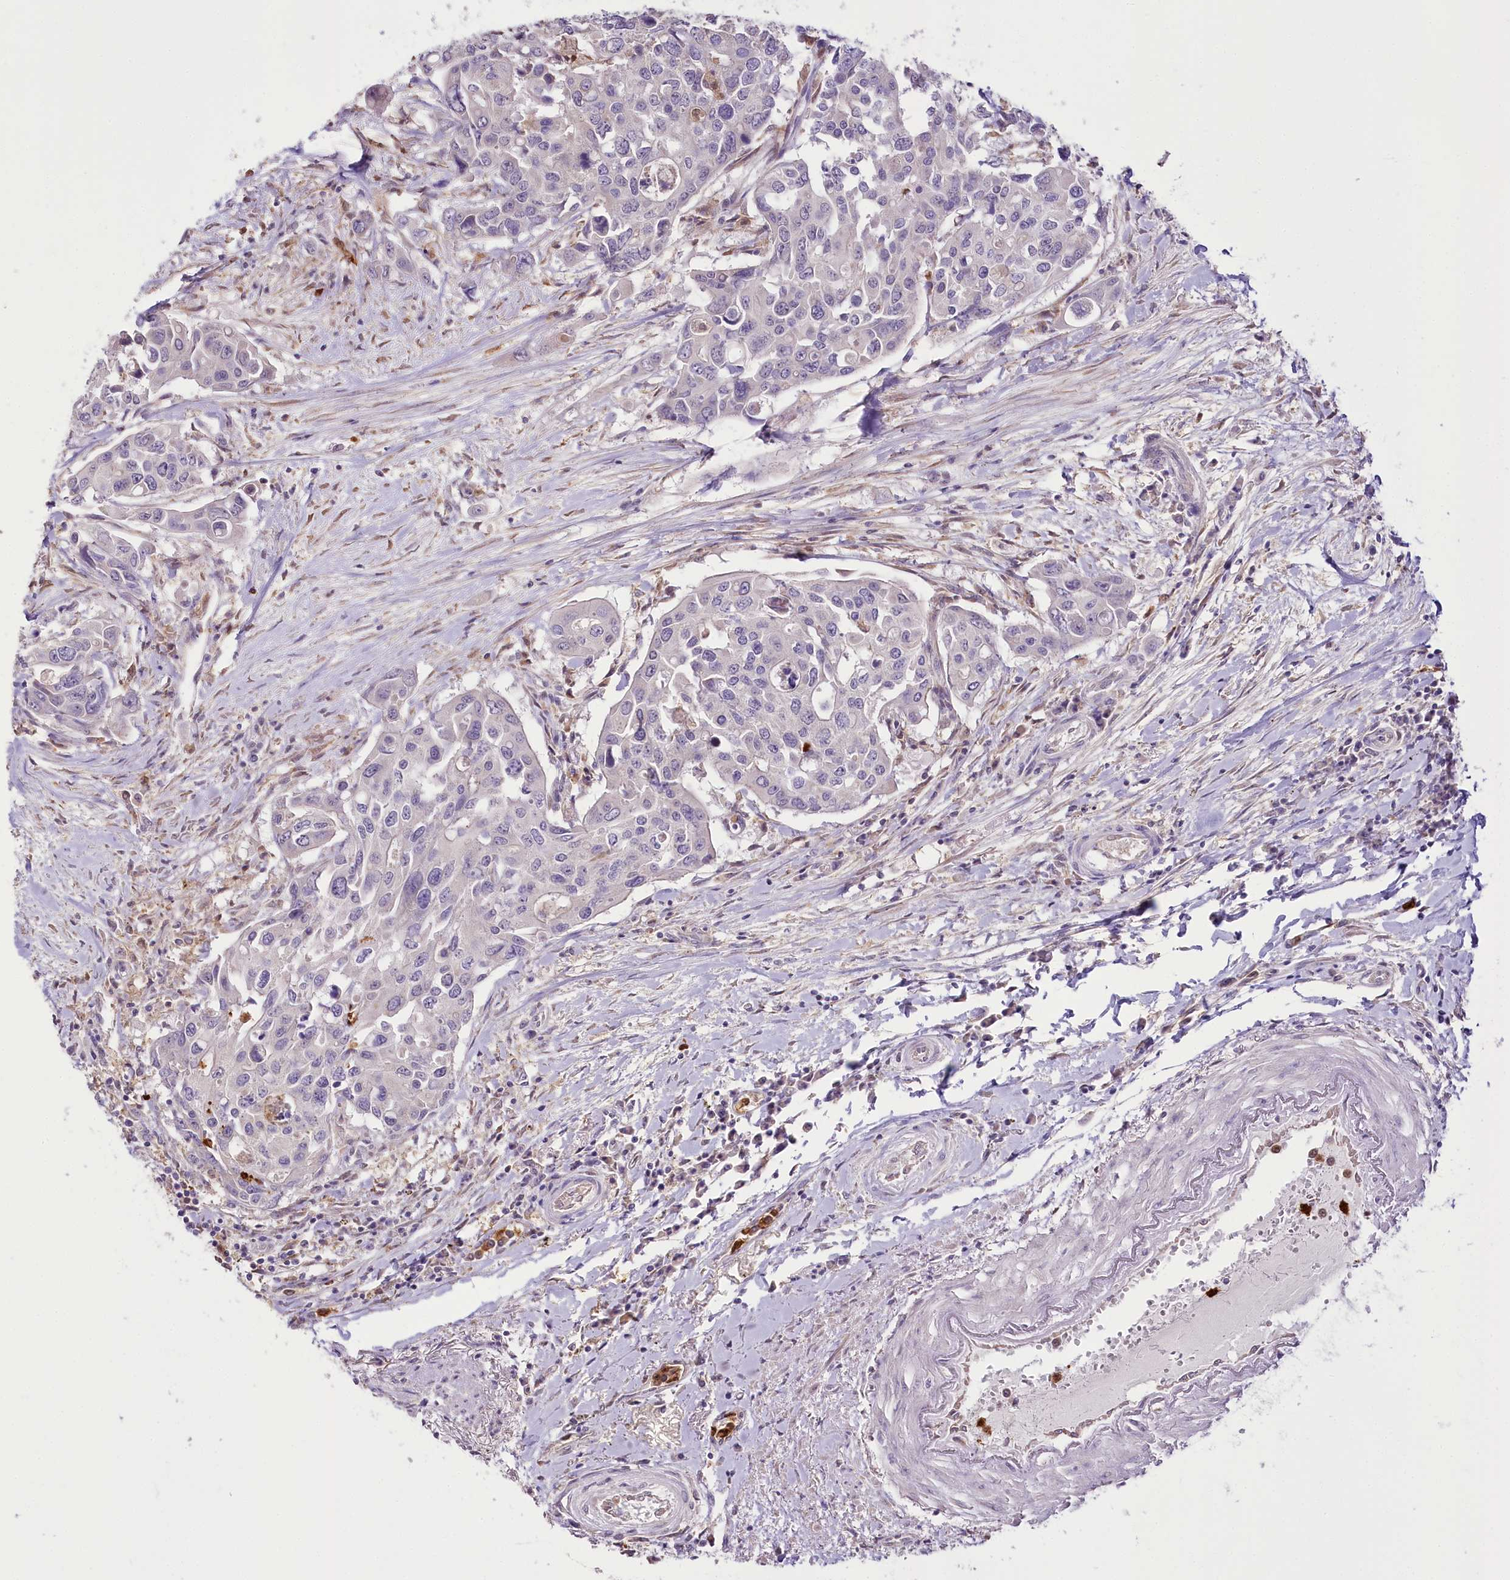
{"staining": {"intensity": "negative", "quantity": "none", "location": "none"}, "tissue": "colorectal cancer", "cell_type": "Tumor cells", "image_type": "cancer", "snomed": [{"axis": "morphology", "description": "Adenocarcinoma, NOS"}, {"axis": "topography", "description": "Colon"}], "caption": "A high-resolution histopathology image shows immunohistochemistry (IHC) staining of colorectal cancer, which reveals no significant positivity in tumor cells.", "gene": "DPYD", "patient": {"sex": "male", "age": 77}}